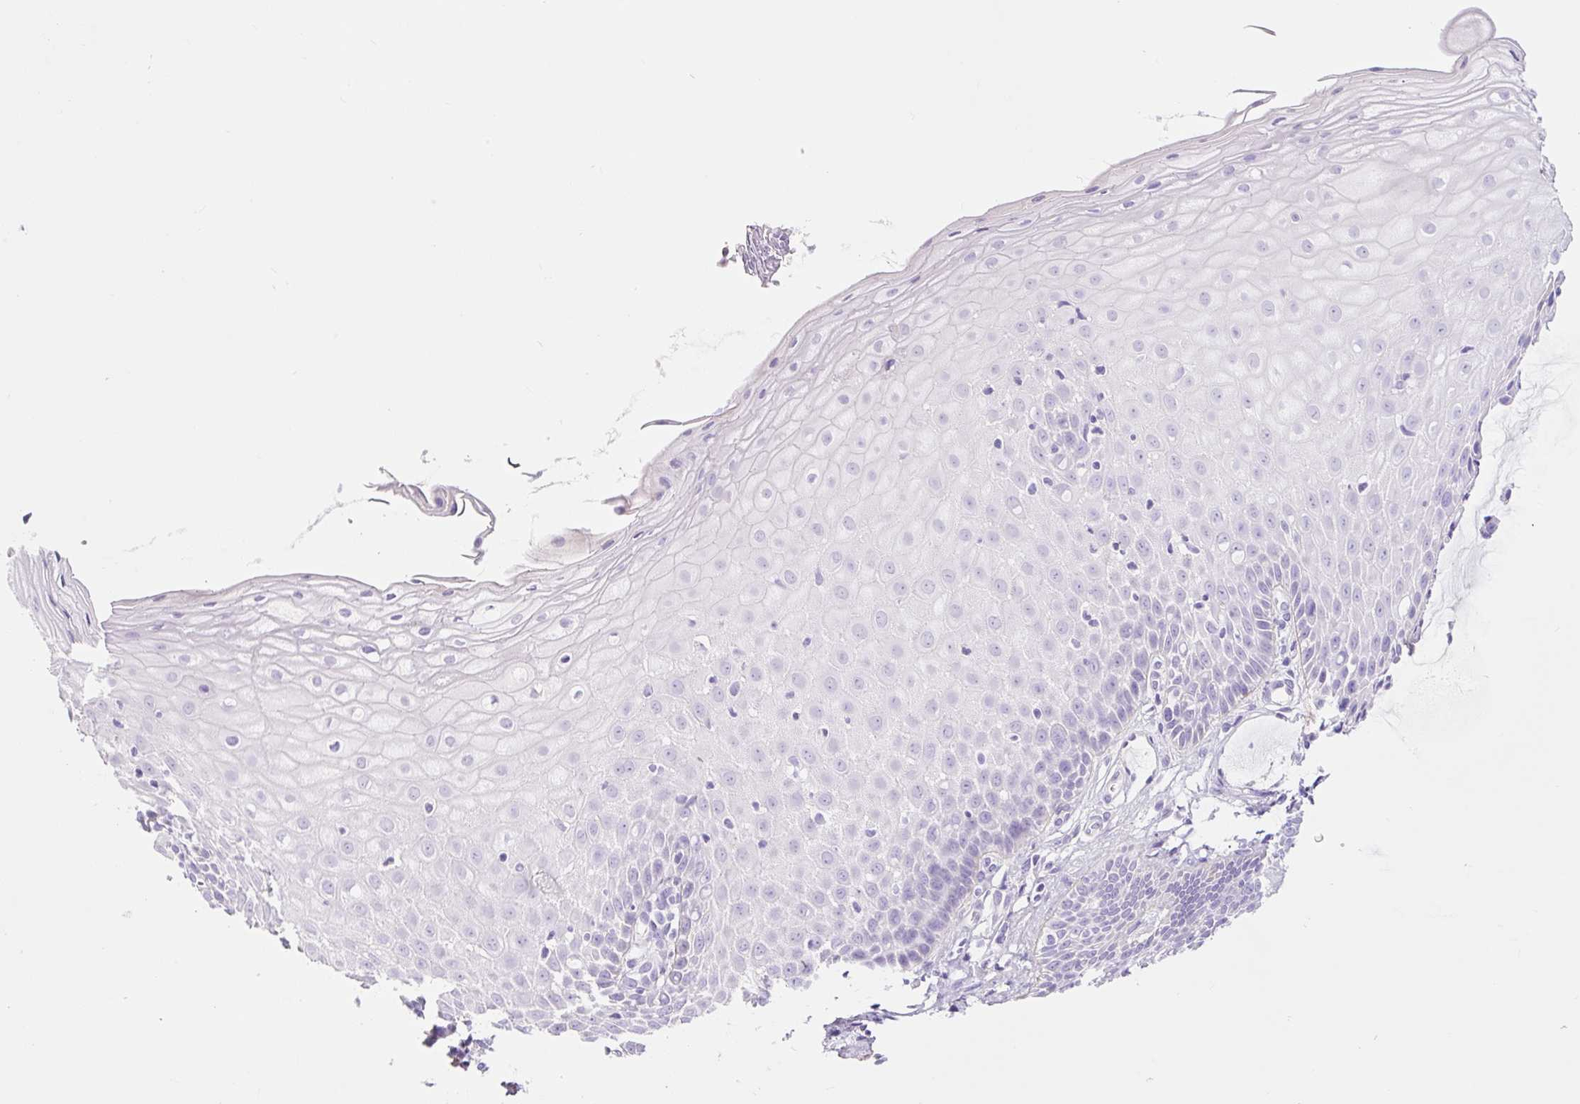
{"staining": {"intensity": "negative", "quantity": "none", "location": "none"}, "tissue": "cervix", "cell_type": "Glandular cells", "image_type": "normal", "snomed": [{"axis": "morphology", "description": "Normal tissue, NOS"}, {"axis": "topography", "description": "Cervix"}], "caption": "High magnification brightfield microscopy of normal cervix stained with DAB (brown) and counterstained with hematoxylin (blue): glandular cells show no significant positivity. (DAB (3,3'-diaminobenzidine) IHC visualized using brightfield microscopy, high magnification).", "gene": "RNF212B", "patient": {"sex": "female", "age": 36}}